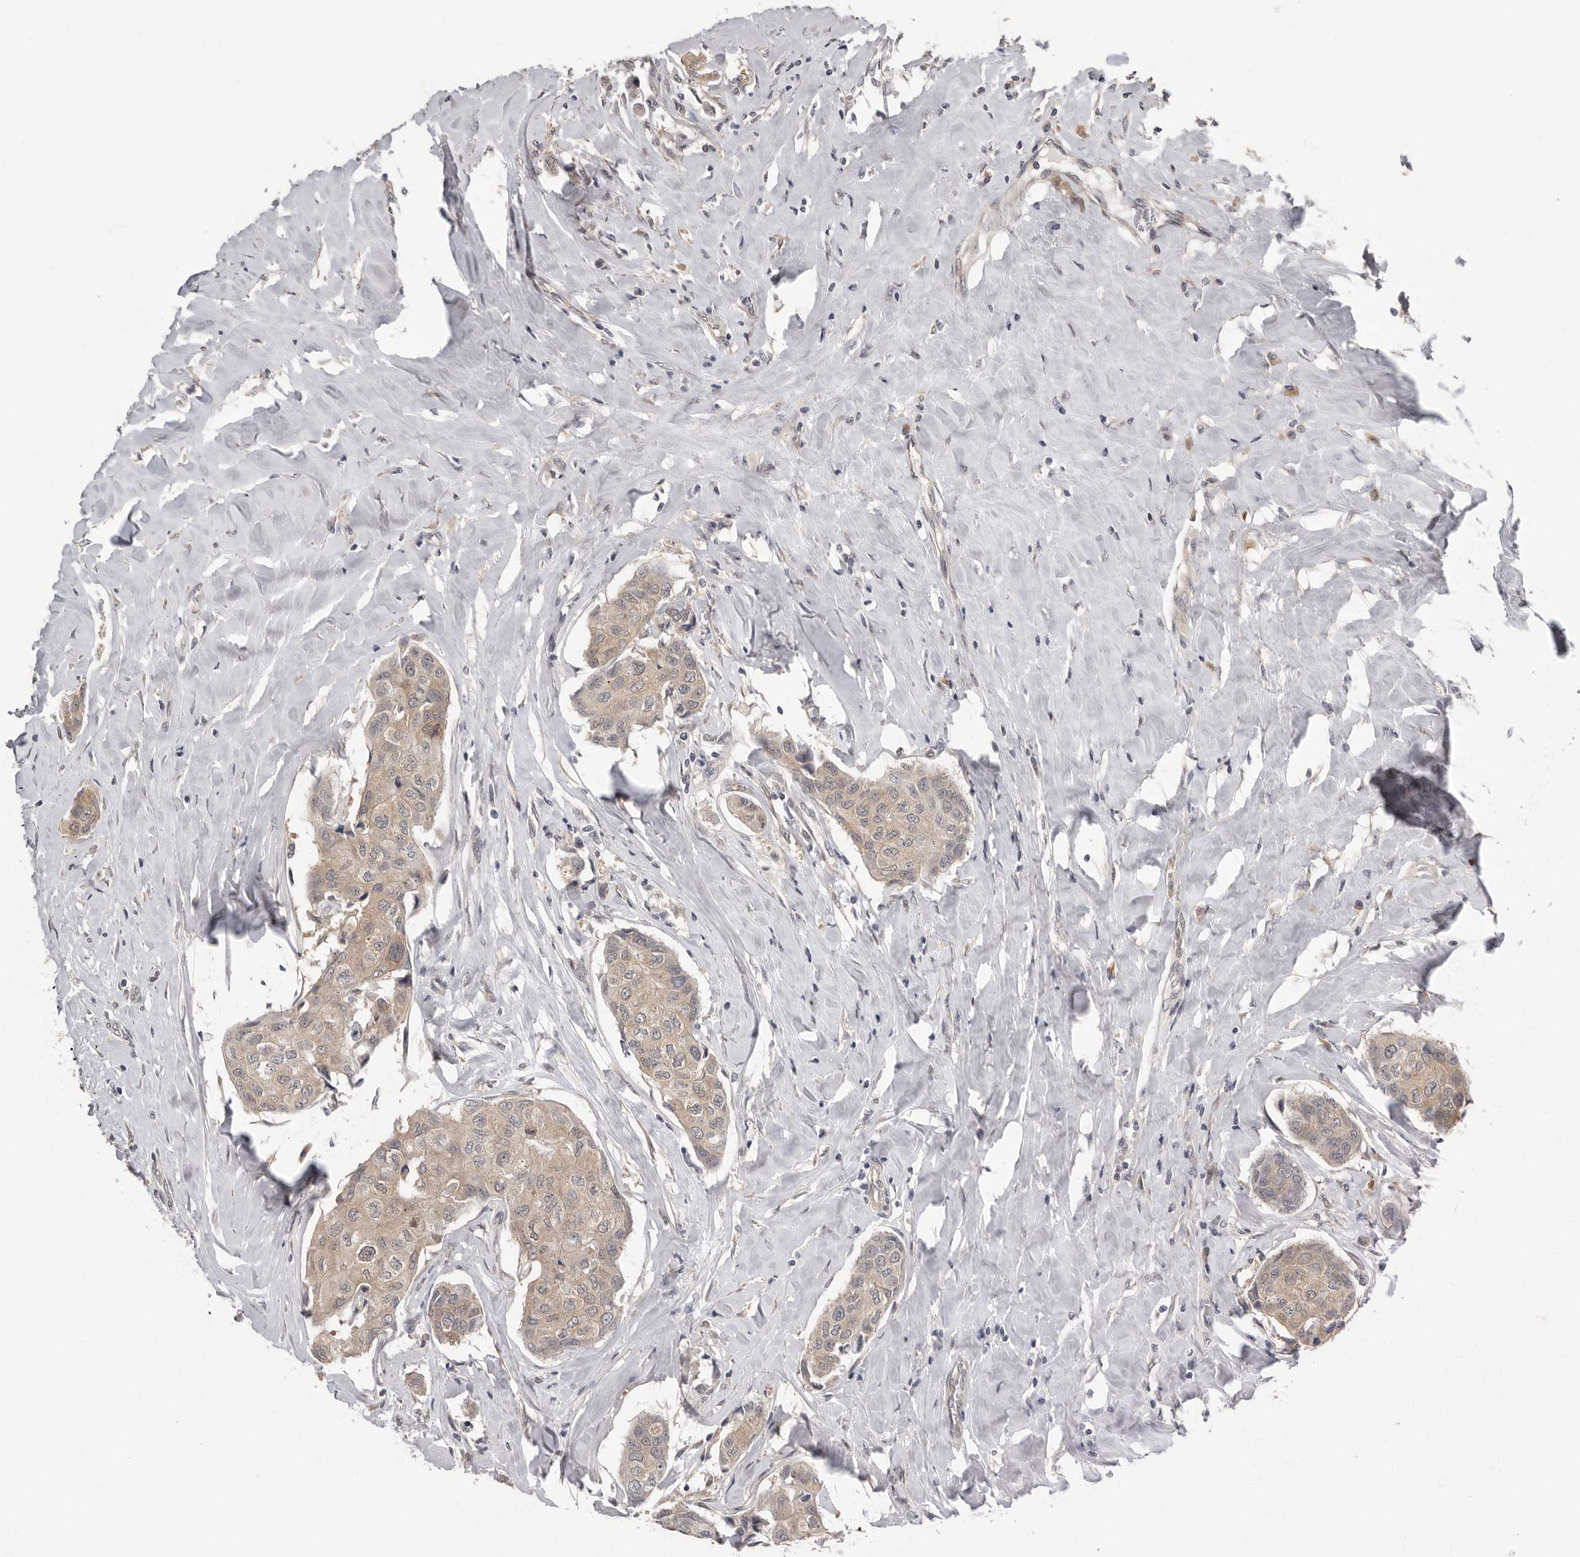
{"staining": {"intensity": "weak", "quantity": ">75%", "location": "cytoplasmic/membranous"}, "tissue": "breast cancer", "cell_type": "Tumor cells", "image_type": "cancer", "snomed": [{"axis": "morphology", "description": "Duct carcinoma"}, {"axis": "topography", "description": "Breast"}], "caption": "Human infiltrating ductal carcinoma (breast) stained with a protein marker shows weak staining in tumor cells.", "gene": "RALGPS2", "patient": {"sex": "female", "age": 80}}